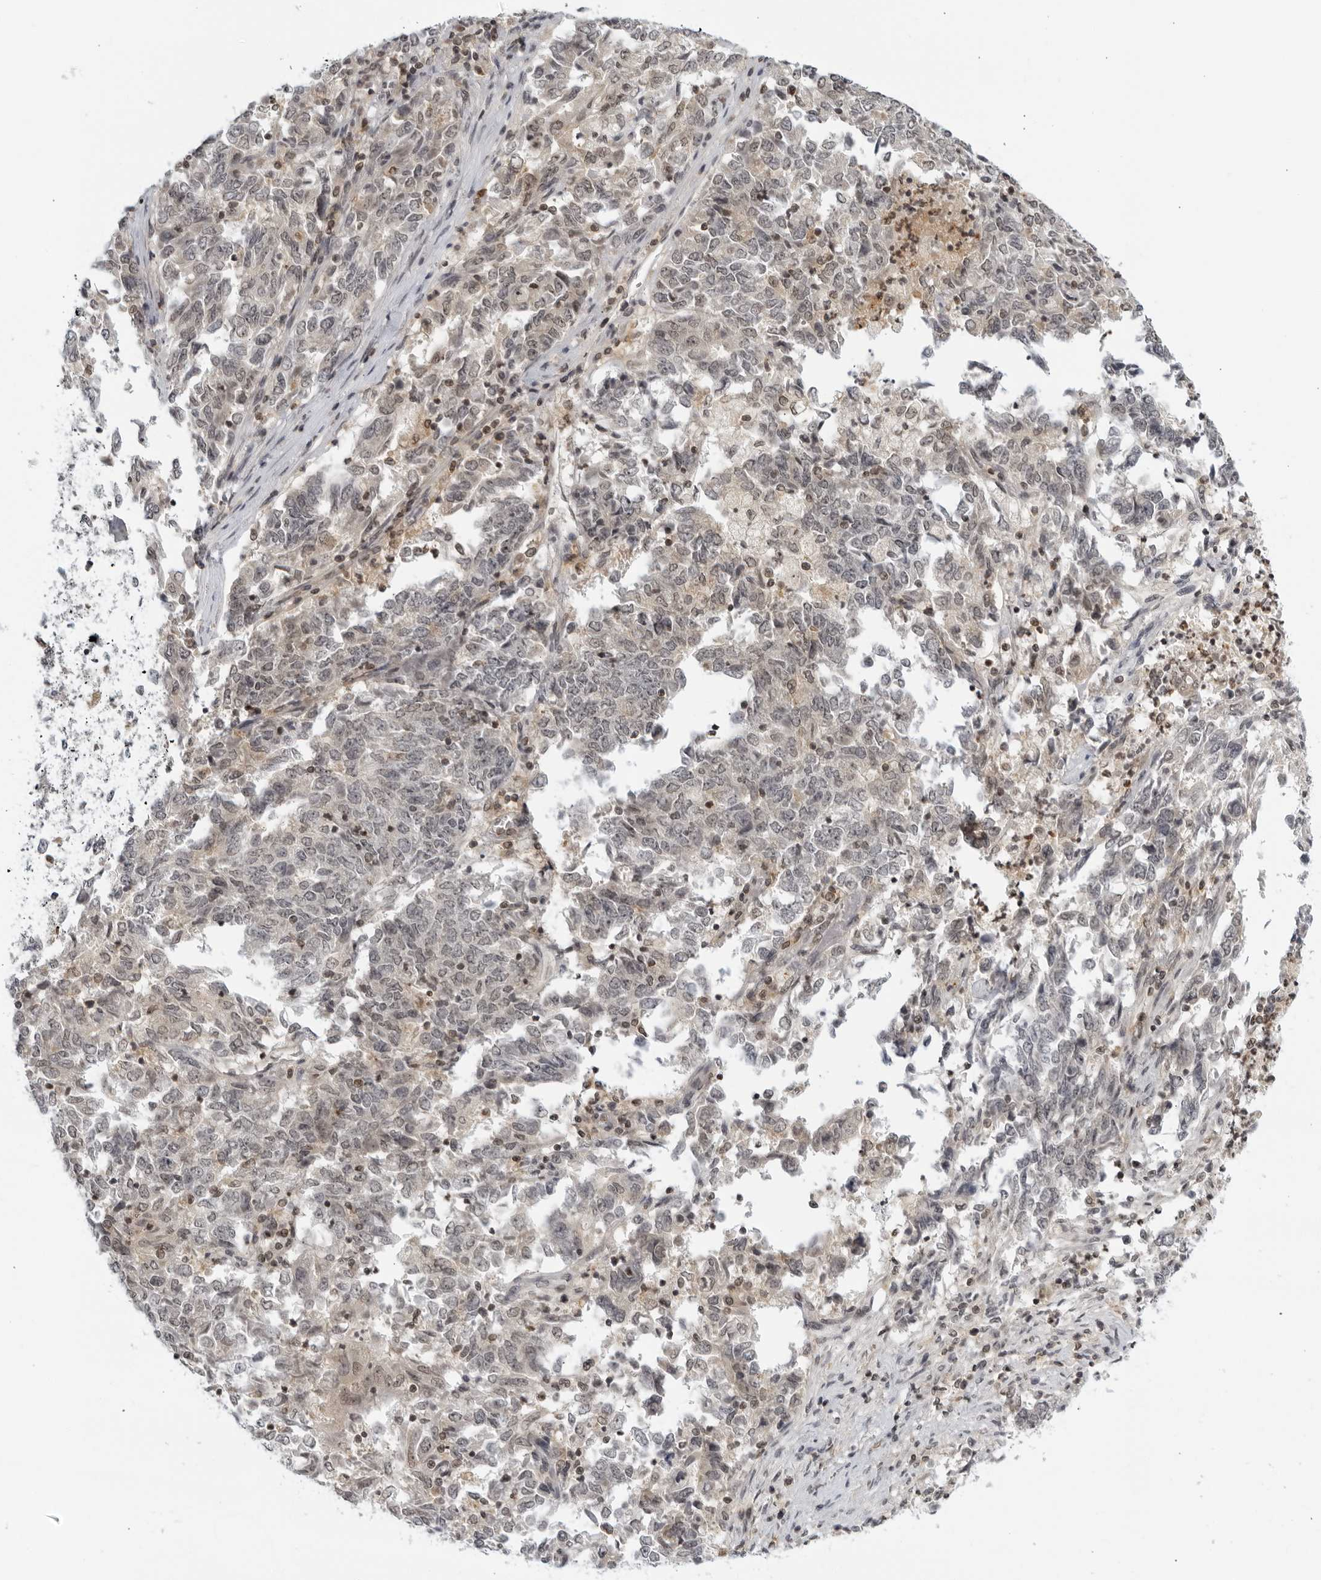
{"staining": {"intensity": "weak", "quantity": "25%-75%", "location": "nuclear"}, "tissue": "endometrial cancer", "cell_type": "Tumor cells", "image_type": "cancer", "snomed": [{"axis": "morphology", "description": "Adenocarcinoma, NOS"}, {"axis": "topography", "description": "Endometrium"}], "caption": "Immunohistochemical staining of human endometrial adenocarcinoma reveals weak nuclear protein expression in about 25%-75% of tumor cells. Nuclei are stained in blue.", "gene": "CC2D1B", "patient": {"sex": "female", "age": 80}}